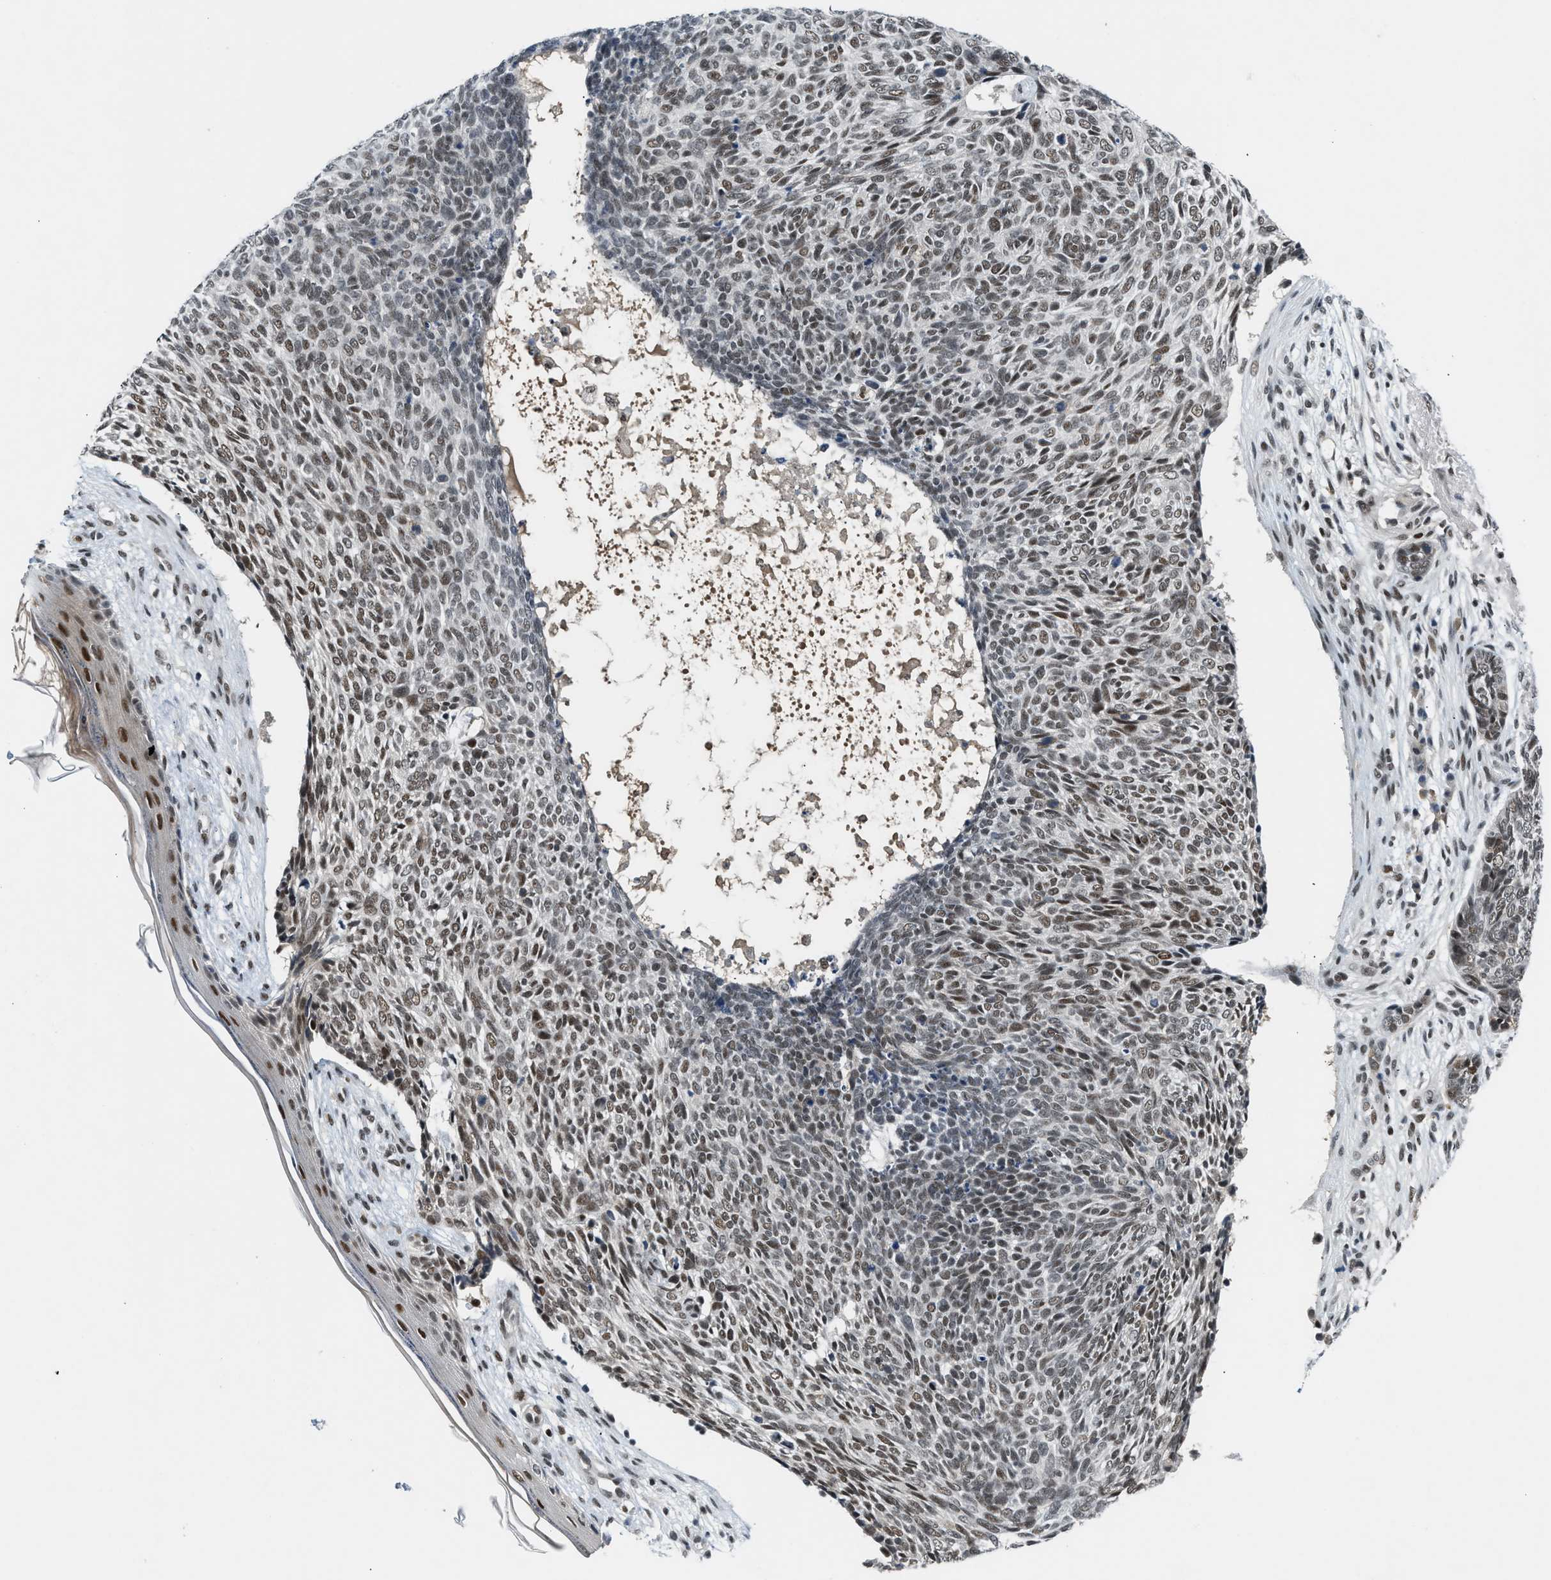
{"staining": {"intensity": "moderate", "quantity": ">75%", "location": "nuclear"}, "tissue": "skin cancer", "cell_type": "Tumor cells", "image_type": "cancer", "snomed": [{"axis": "morphology", "description": "Basal cell carcinoma"}, {"axis": "topography", "description": "Skin"}], "caption": "Immunohistochemical staining of human skin cancer displays medium levels of moderate nuclear staining in approximately >75% of tumor cells.", "gene": "NCOA1", "patient": {"sex": "female", "age": 84}}